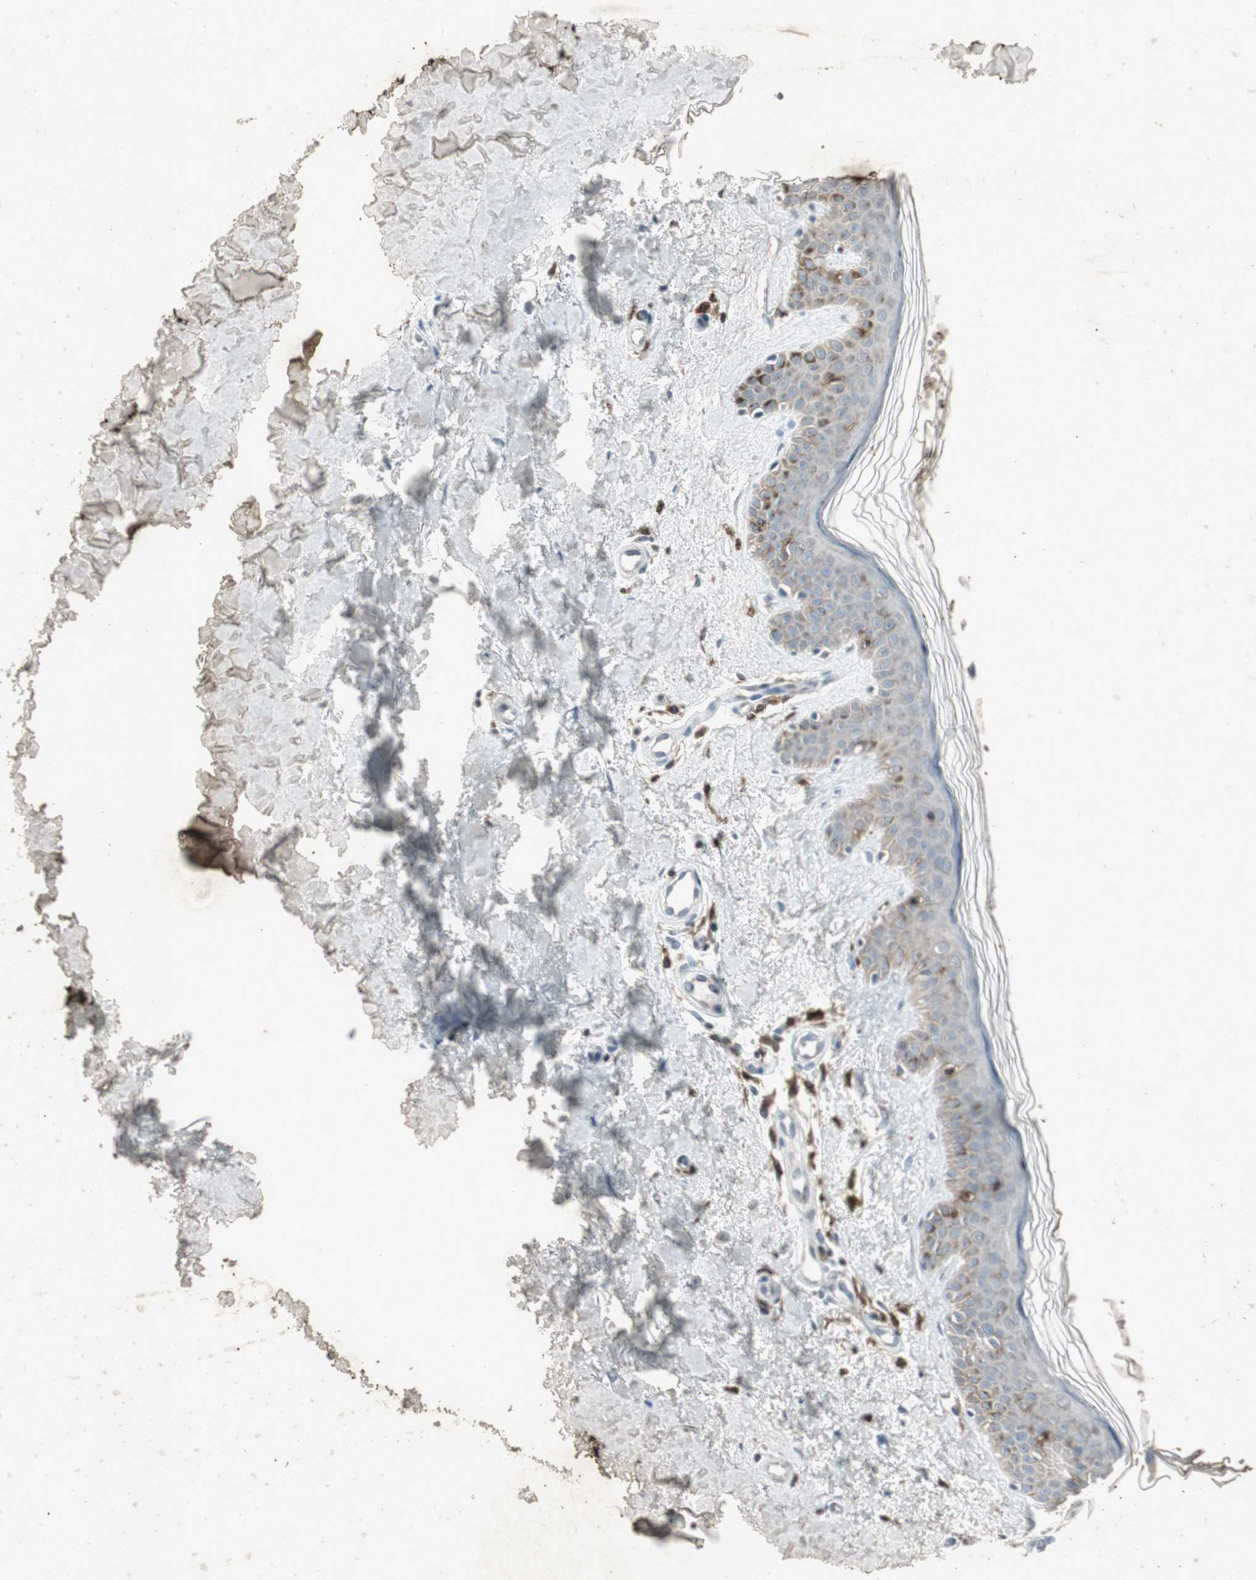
{"staining": {"intensity": "negative", "quantity": "none", "location": "none"}, "tissue": "skin", "cell_type": "Fibroblasts", "image_type": "normal", "snomed": [{"axis": "morphology", "description": "Normal tissue, NOS"}, {"axis": "topography", "description": "Skin"}], "caption": "The histopathology image exhibits no significant staining in fibroblasts of skin.", "gene": "TYROBP", "patient": {"sex": "male", "age": 67}}